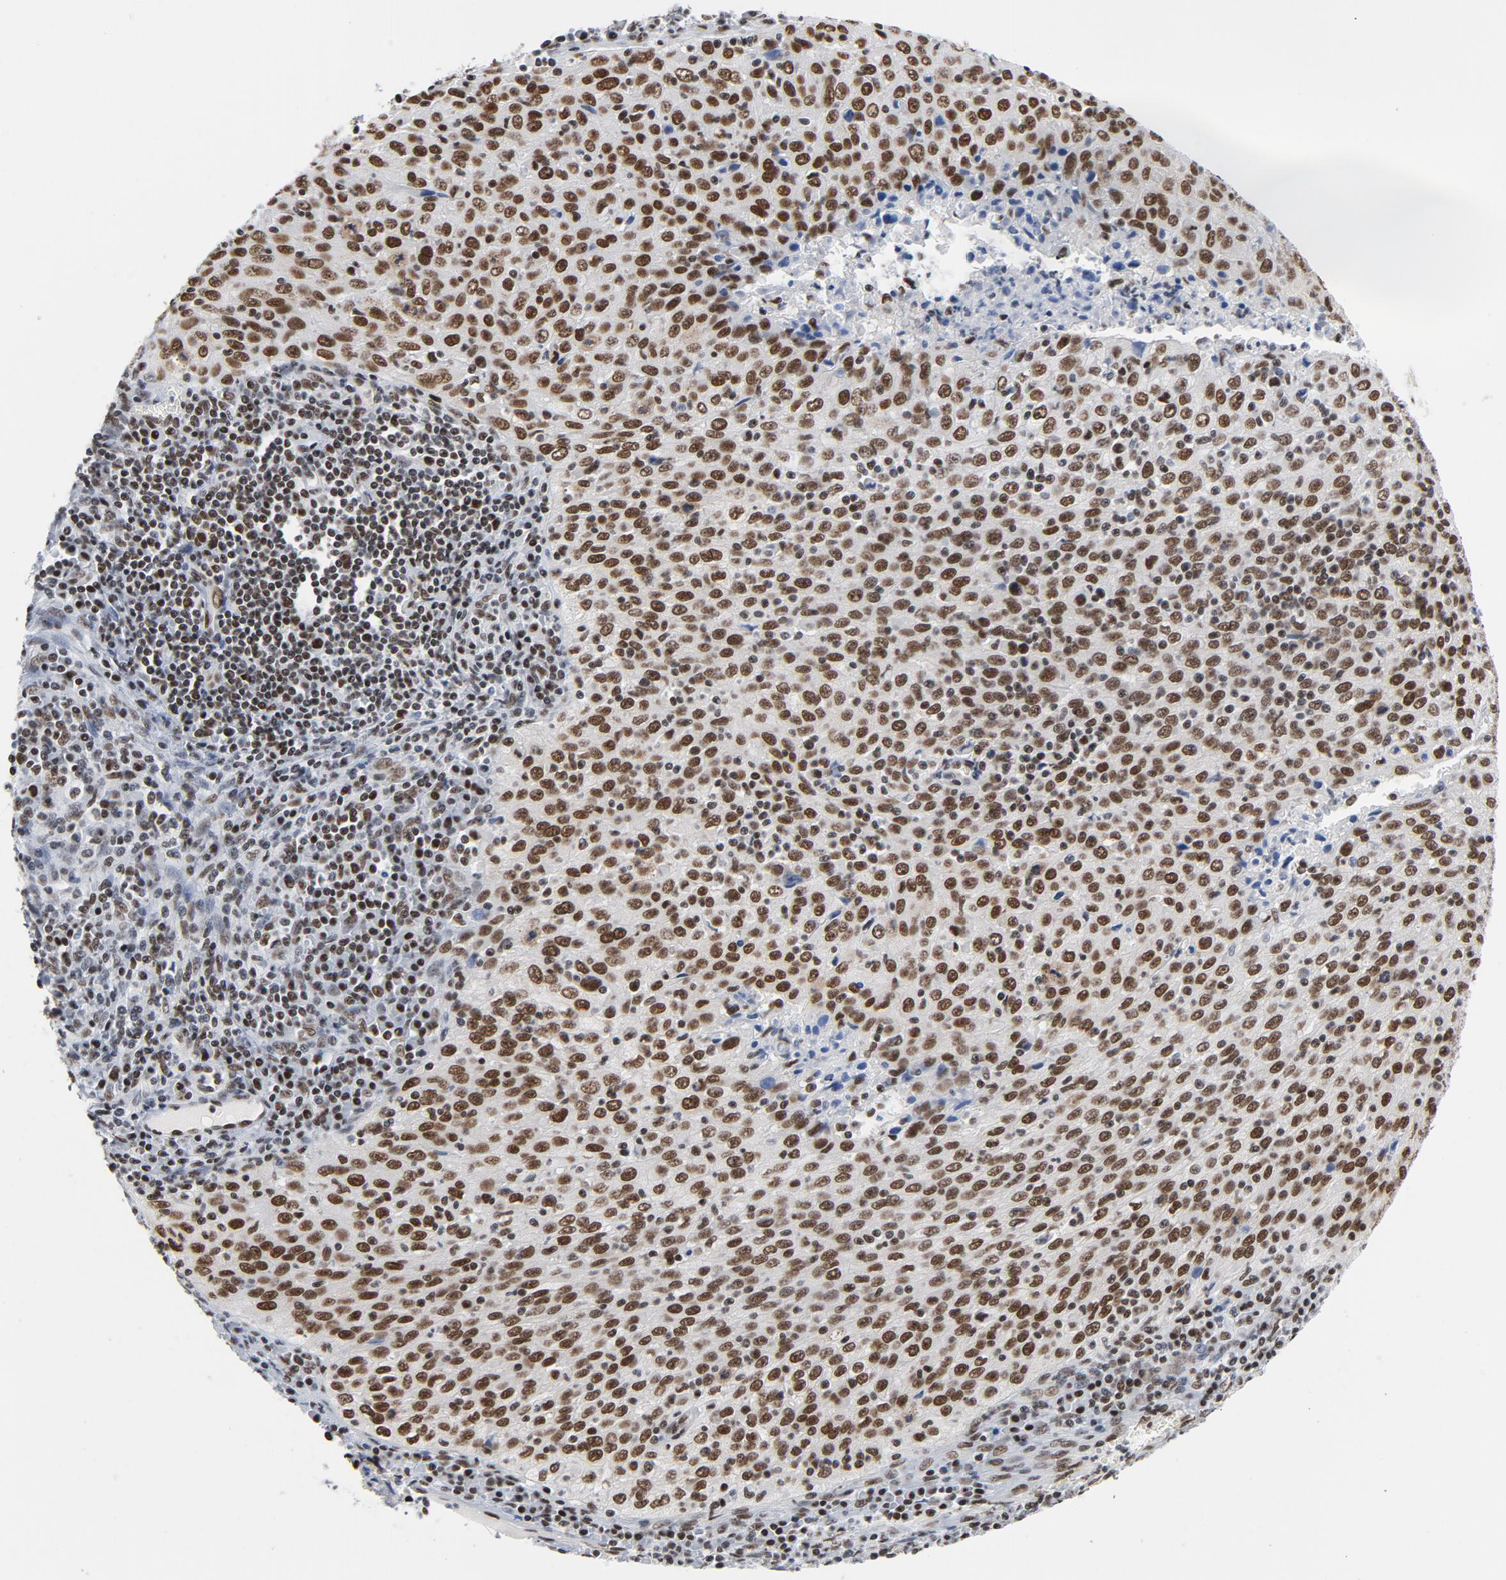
{"staining": {"intensity": "strong", "quantity": ">75%", "location": "nuclear"}, "tissue": "cervical cancer", "cell_type": "Tumor cells", "image_type": "cancer", "snomed": [{"axis": "morphology", "description": "Squamous cell carcinoma, NOS"}, {"axis": "topography", "description": "Cervix"}], "caption": "A micrograph of human squamous cell carcinoma (cervical) stained for a protein exhibits strong nuclear brown staining in tumor cells.", "gene": "CSTF2", "patient": {"sex": "female", "age": 27}}